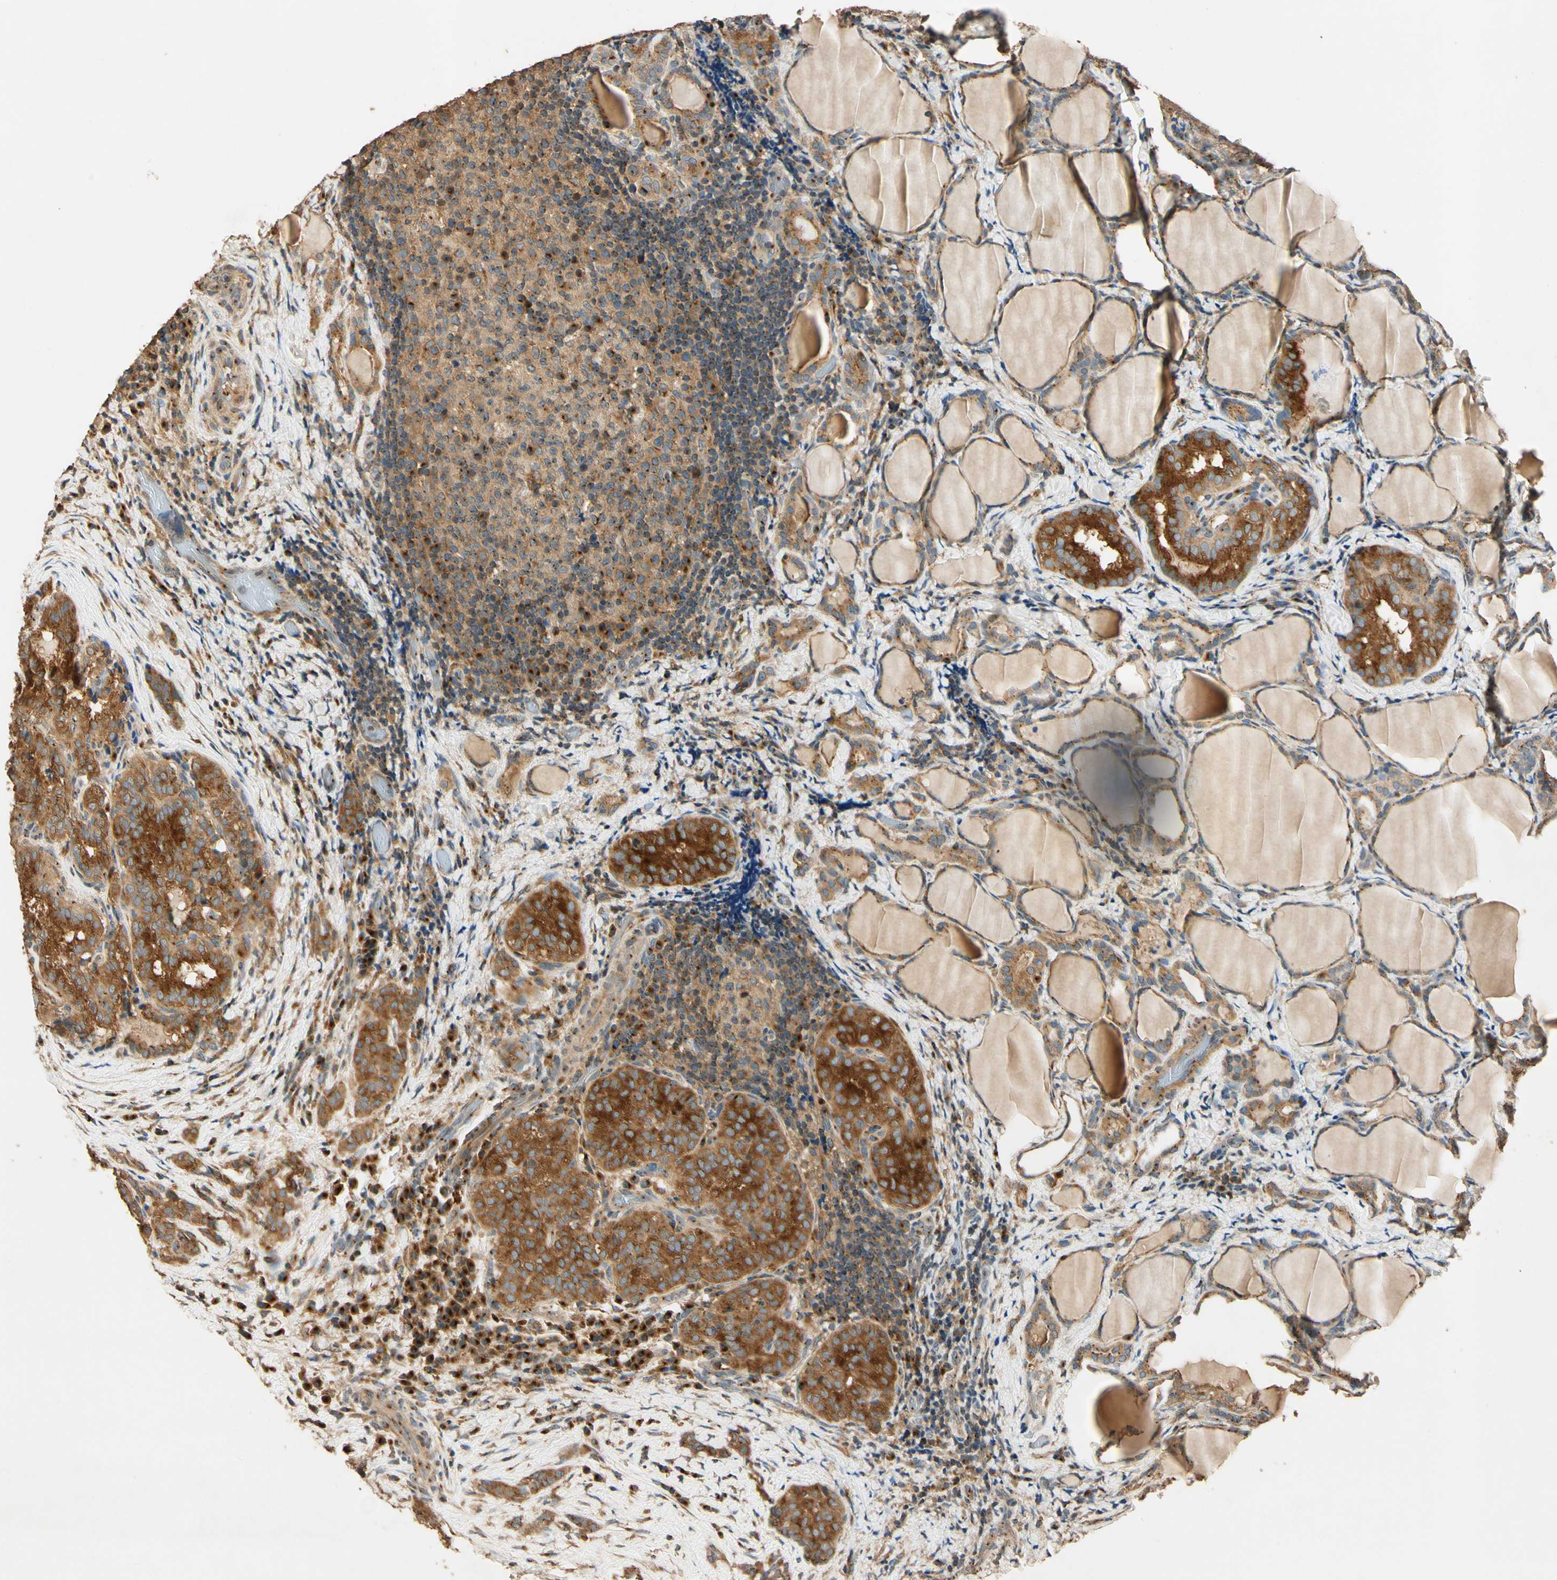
{"staining": {"intensity": "strong", "quantity": ">75%", "location": "cytoplasmic/membranous"}, "tissue": "thyroid cancer", "cell_type": "Tumor cells", "image_type": "cancer", "snomed": [{"axis": "morphology", "description": "Normal tissue, NOS"}, {"axis": "morphology", "description": "Papillary adenocarcinoma, NOS"}, {"axis": "topography", "description": "Thyroid gland"}], "caption": "The photomicrograph displays immunohistochemical staining of thyroid cancer. There is strong cytoplasmic/membranous positivity is seen in approximately >75% of tumor cells.", "gene": "AKAP9", "patient": {"sex": "female", "age": 30}}